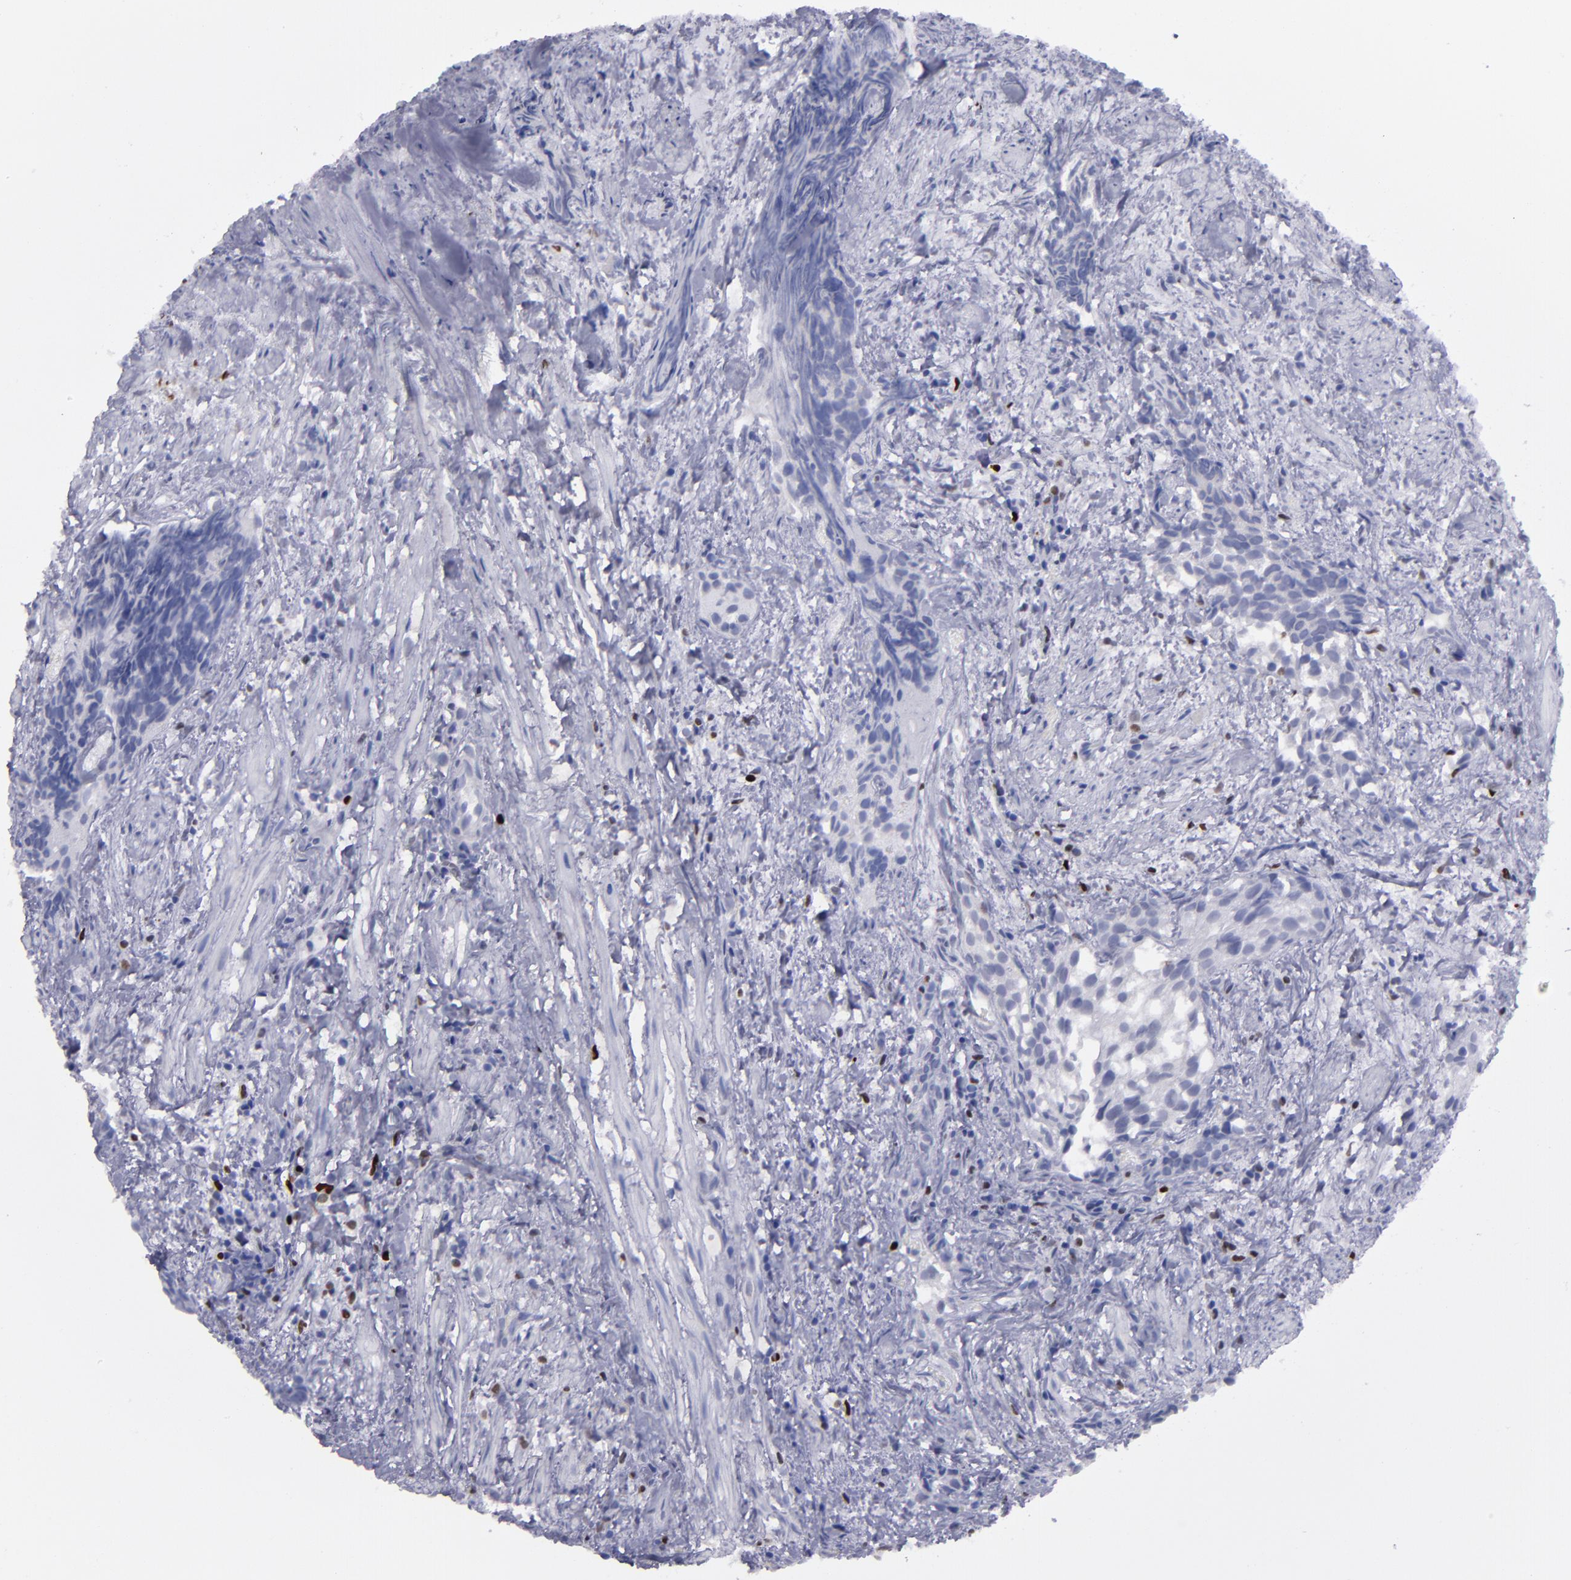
{"staining": {"intensity": "negative", "quantity": "none", "location": "none"}, "tissue": "urothelial cancer", "cell_type": "Tumor cells", "image_type": "cancer", "snomed": [{"axis": "morphology", "description": "Urothelial carcinoma, High grade"}, {"axis": "topography", "description": "Urinary bladder"}], "caption": "There is no significant positivity in tumor cells of urothelial carcinoma (high-grade). (Immunohistochemistry (ihc), brightfield microscopy, high magnification).", "gene": "IRF8", "patient": {"sex": "female", "age": 78}}